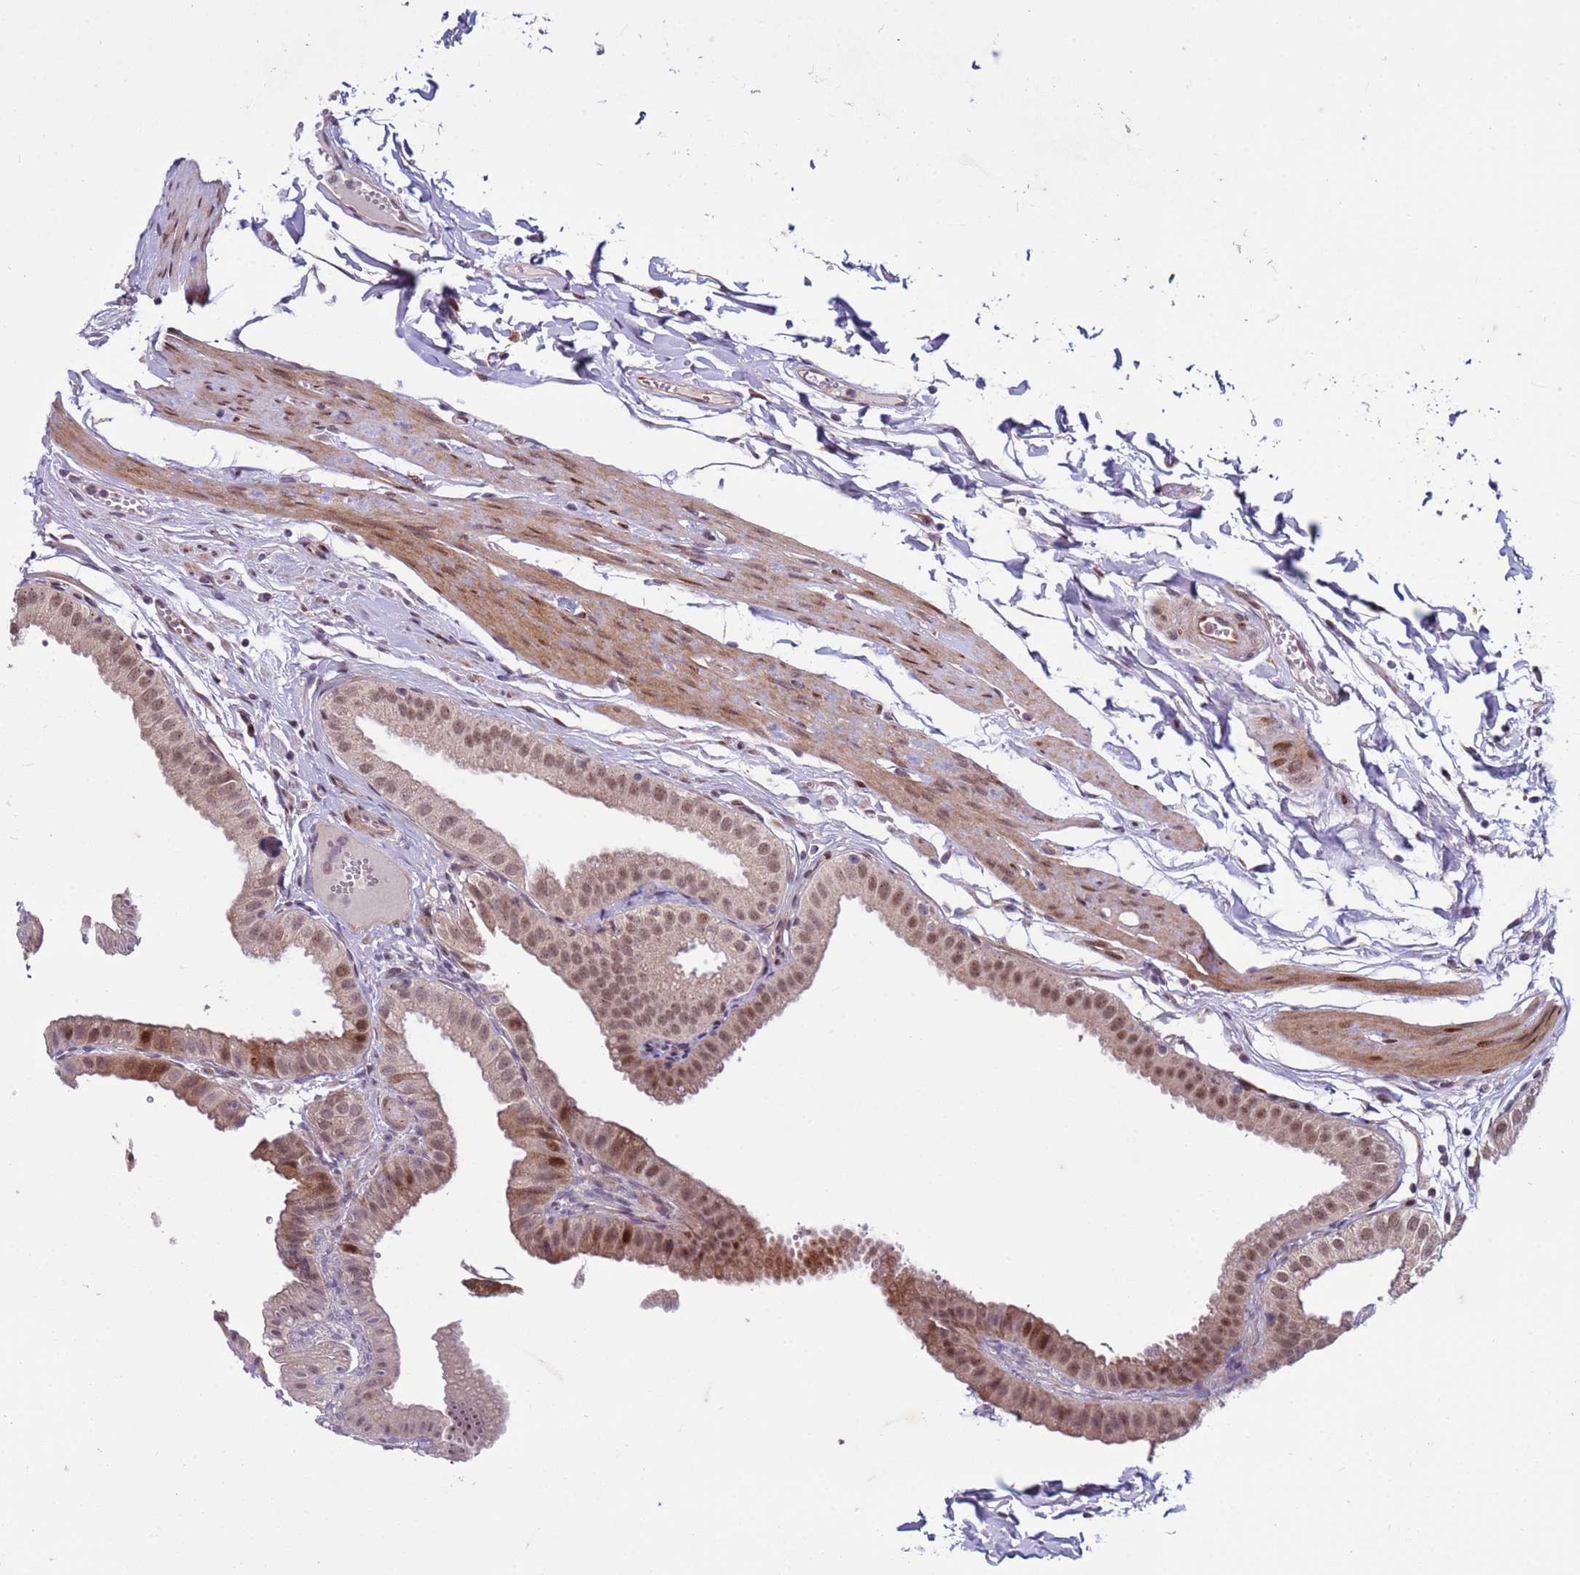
{"staining": {"intensity": "moderate", "quantity": ">75%", "location": "cytoplasmic/membranous,nuclear"}, "tissue": "gallbladder", "cell_type": "Glandular cells", "image_type": "normal", "snomed": [{"axis": "morphology", "description": "Normal tissue, NOS"}, {"axis": "topography", "description": "Gallbladder"}], "caption": "Glandular cells reveal moderate cytoplasmic/membranous,nuclear expression in about >75% of cells in benign gallbladder. (DAB IHC with brightfield microscopy, high magnification).", "gene": "SHC3", "patient": {"sex": "female", "age": 61}}